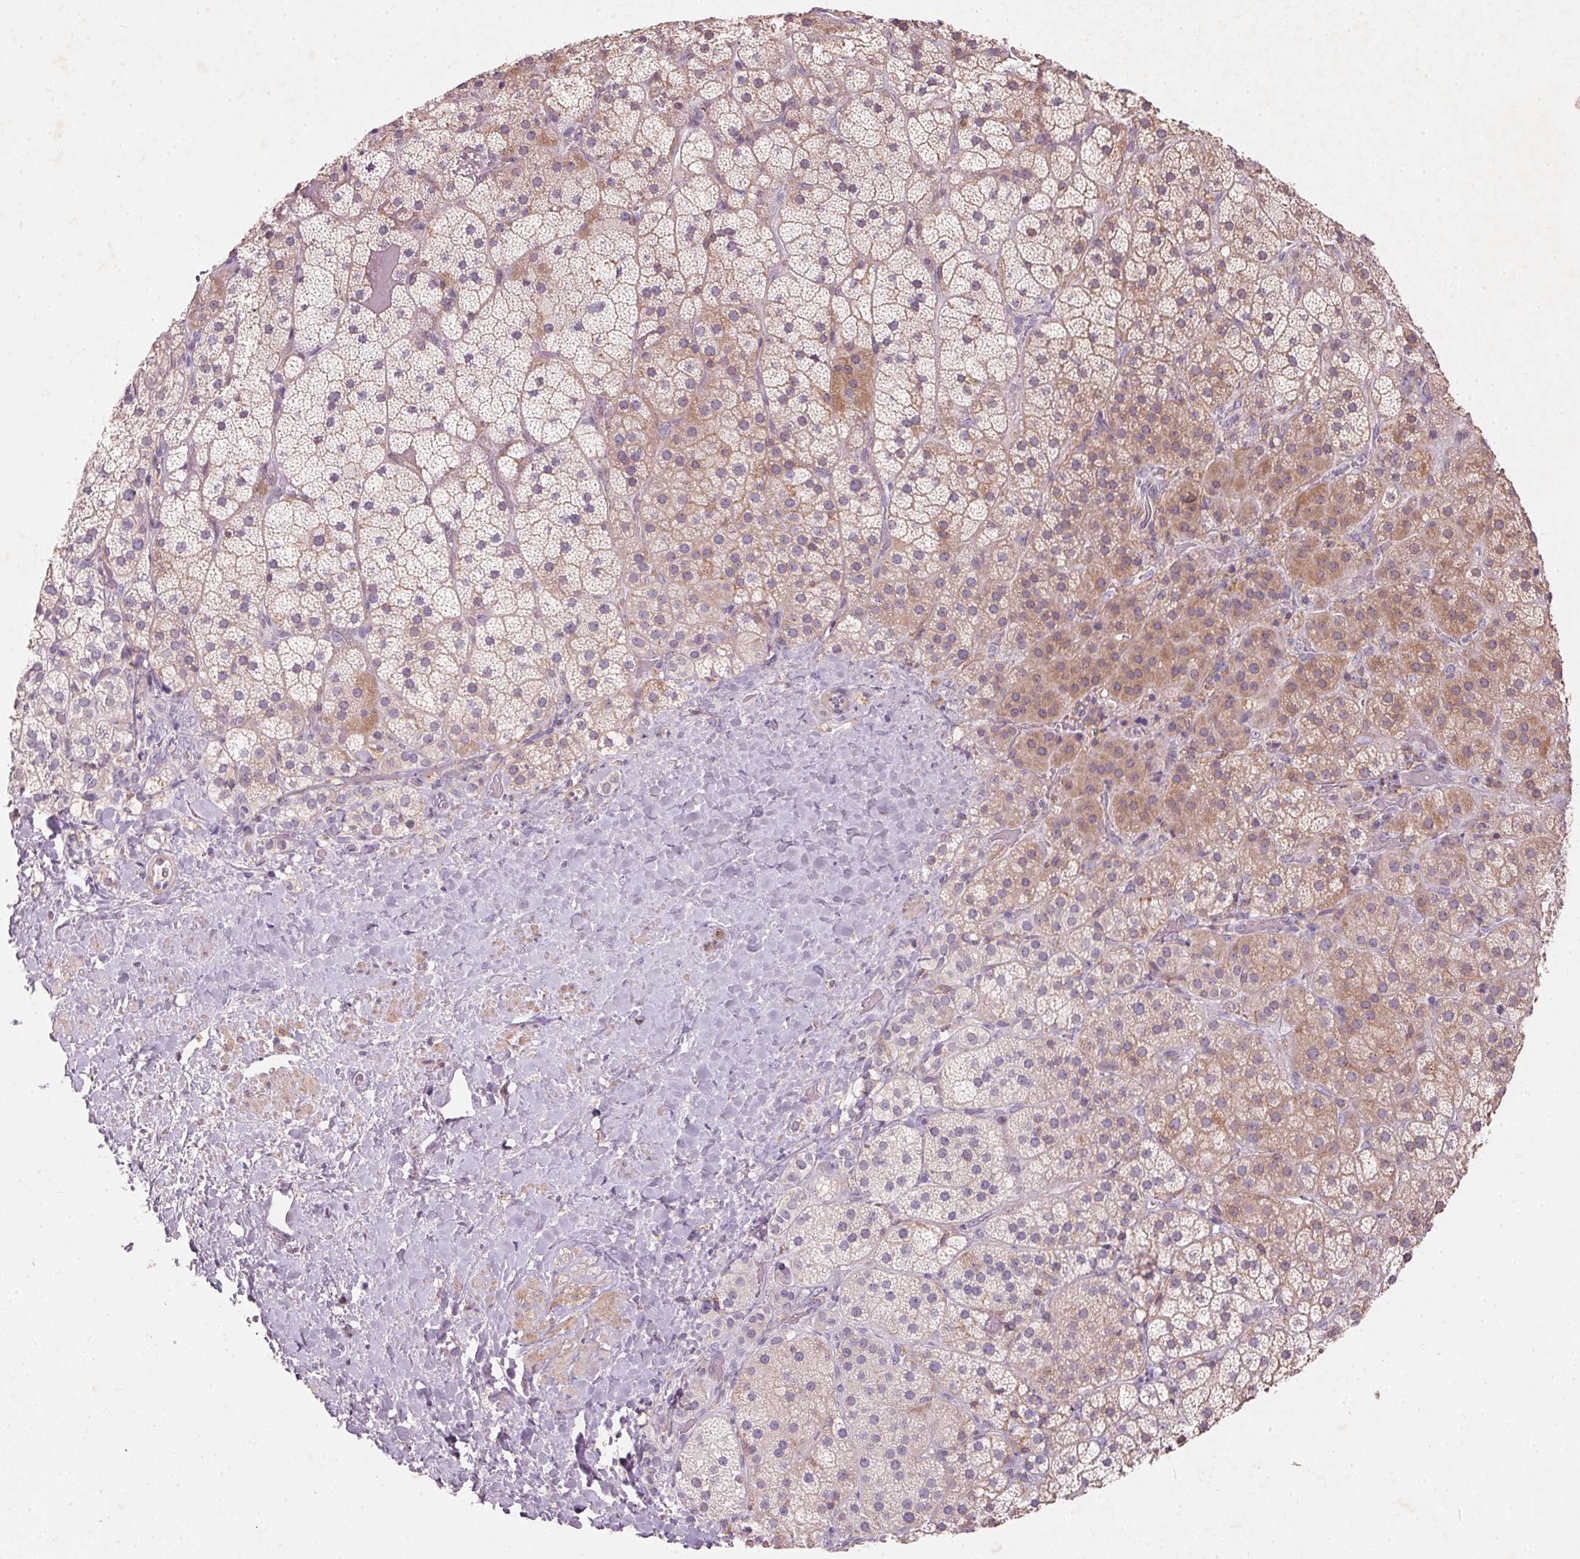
{"staining": {"intensity": "weak", "quantity": "<25%", "location": "cytoplasmic/membranous"}, "tissue": "adrenal gland", "cell_type": "Glandular cells", "image_type": "normal", "snomed": [{"axis": "morphology", "description": "Normal tissue, NOS"}, {"axis": "topography", "description": "Adrenal gland"}], "caption": "Glandular cells show no significant protein staining in benign adrenal gland. (Stains: DAB immunohistochemistry with hematoxylin counter stain, Microscopy: brightfield microscopy at high magnification).", "gene": "KCNK15", "patient": {"sex": "male", "age": 57}}